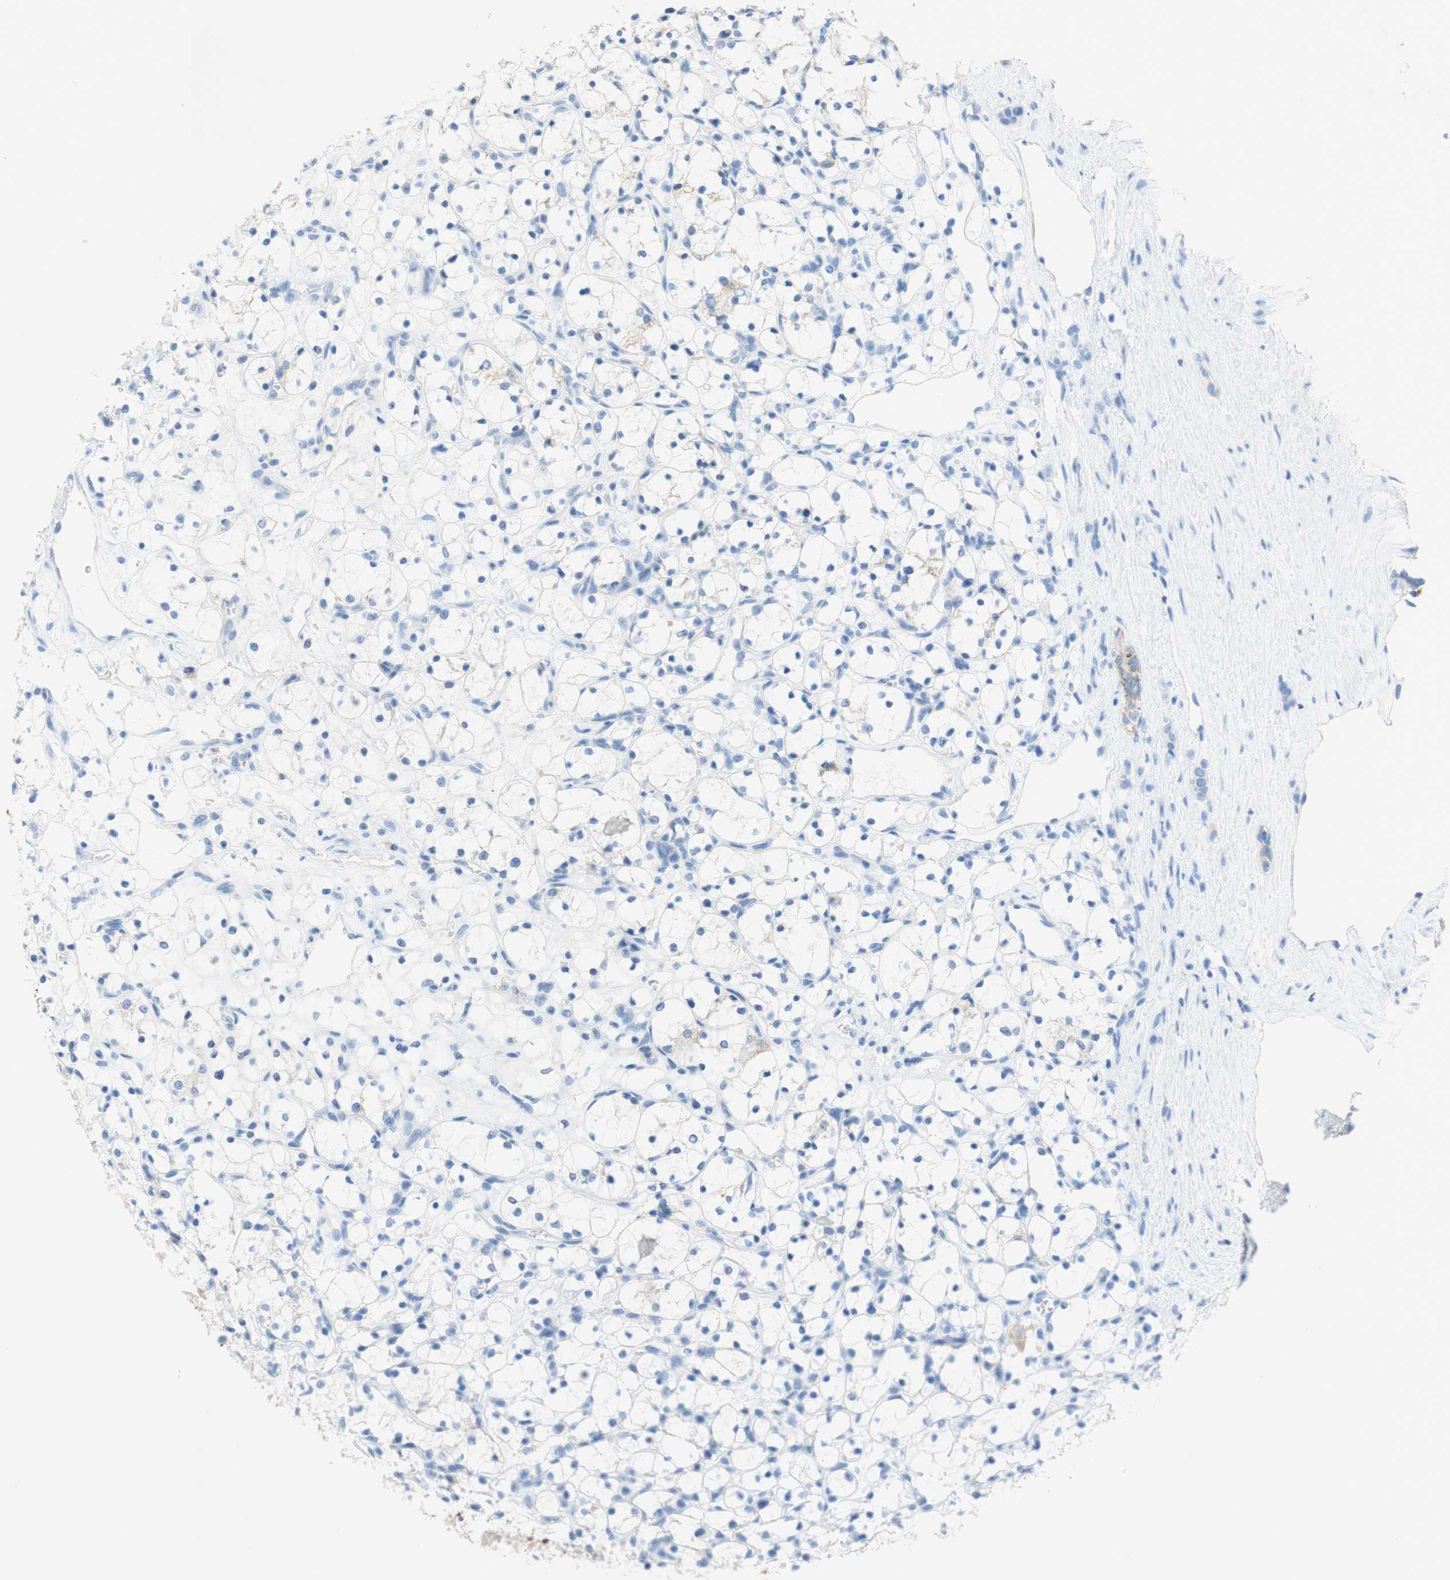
{"staining": {"intensity": "negative", "quantity": "none", "location": "none"}, "tissue": "renal cancer", "cell_type": "Tumor cells", "image_type": "cancer", "snomed": [{"axis": "morphology", "description": "Adenocarcinoma, NOS"}, {"axis": "topography", "description": "Kidney"}], "caption": "Tumor cells are negative for protein expression in human renal cancer.", "gene": "POLR2J3", "patient": {"sex": "female", "age": 69}}